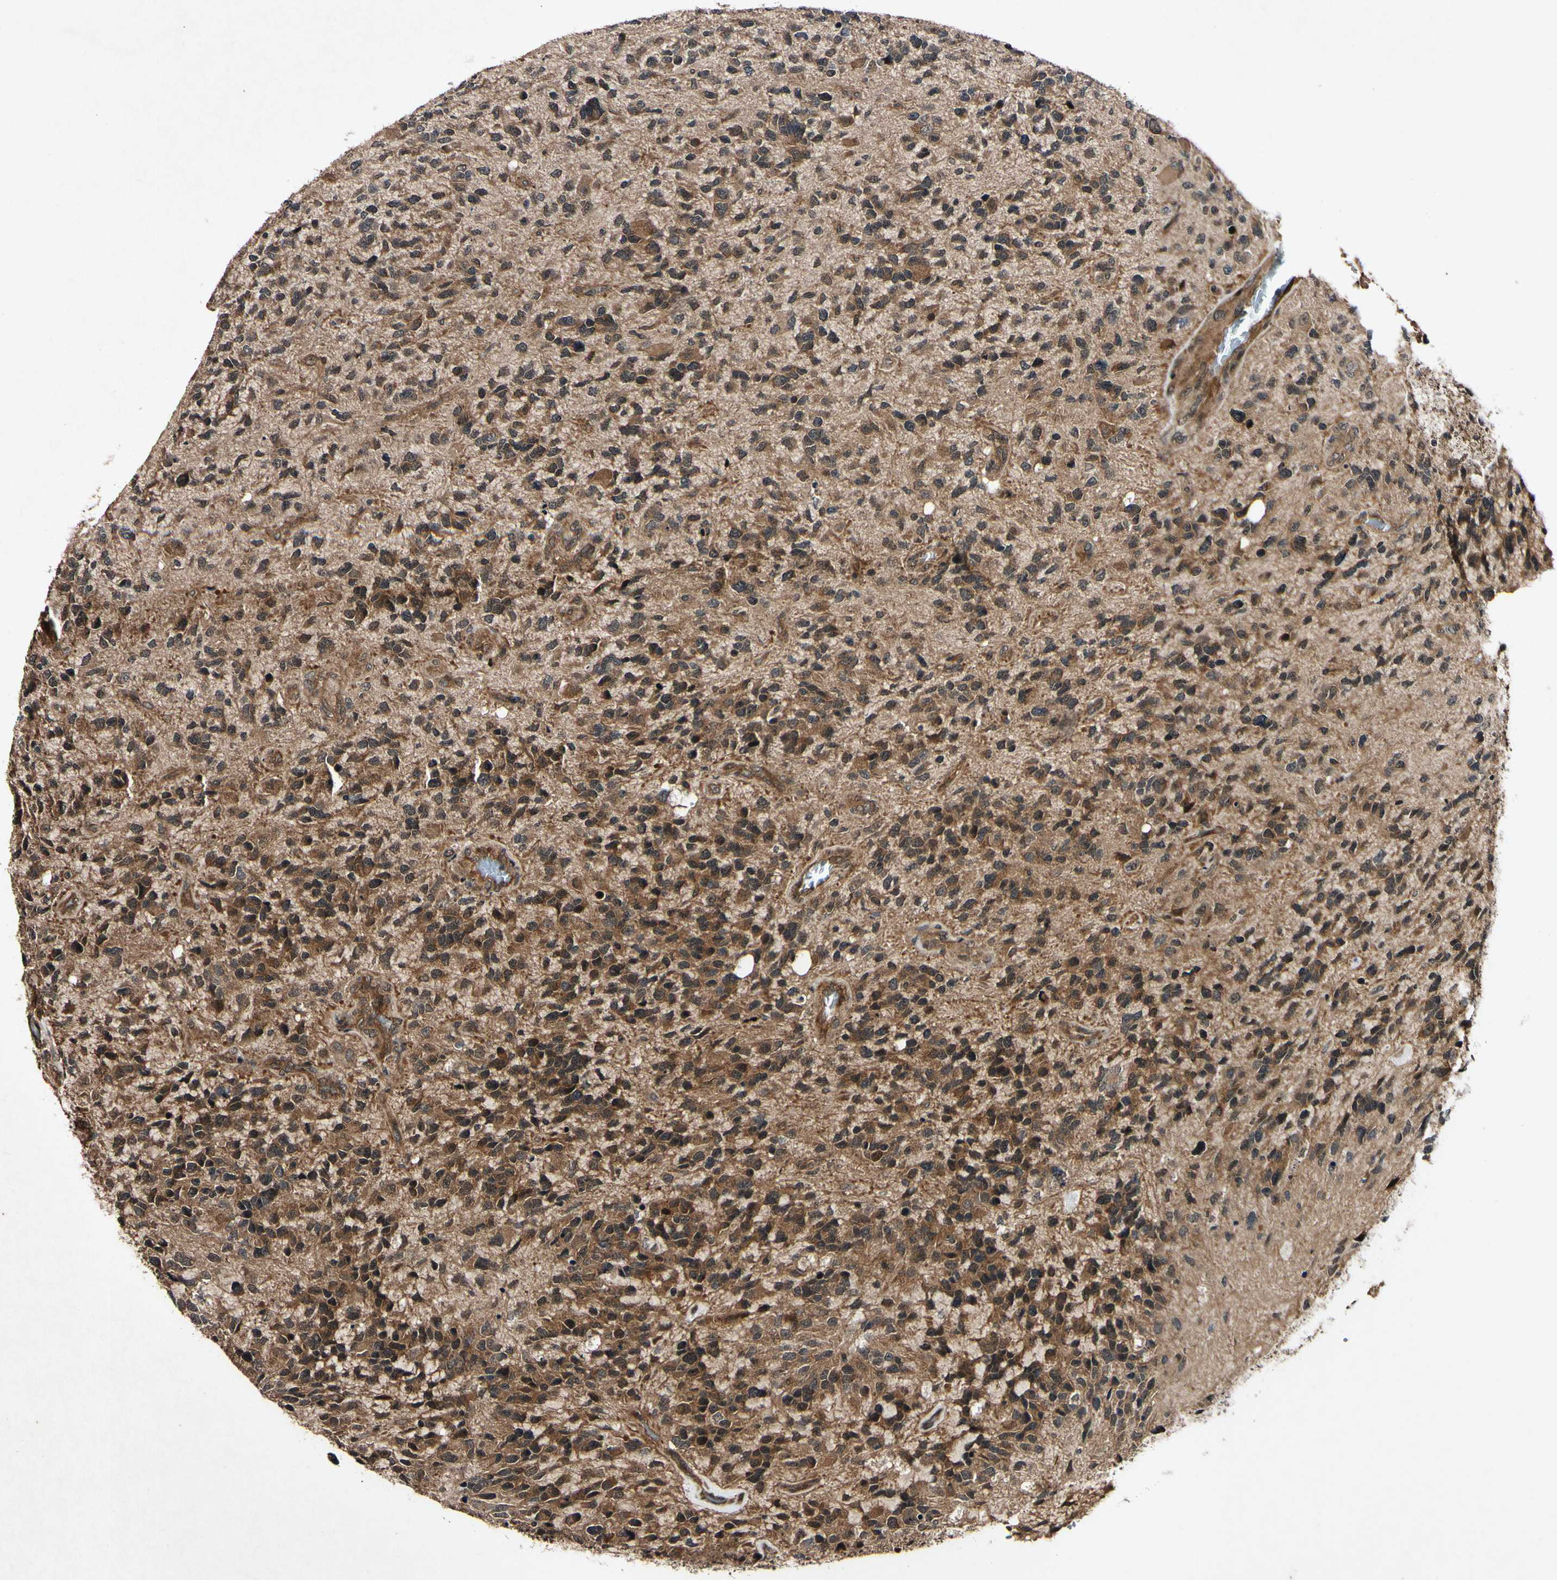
{"staining": {"intensity": "moderate", "quantity": ">75%", "location": "cytoplasmic/membranous,nuclear"}, "tissue": "glioma", "cell_type": "Tumor cells", "image_type": "cancer", "snomed": [{"axis": "morphology", "description": "Glioma, malignant, High grade"}, {"axis": "topography", "description": "Brain"}], "caption": "Protein expression analysis of malignant glioma (high-grade) reveals moderate cytoplasmic/membranous and nuclear expression in approximately >75% of tumor cells.", "gene": "CSNK1E", "patient": {"sex": "female", "age": 58}}